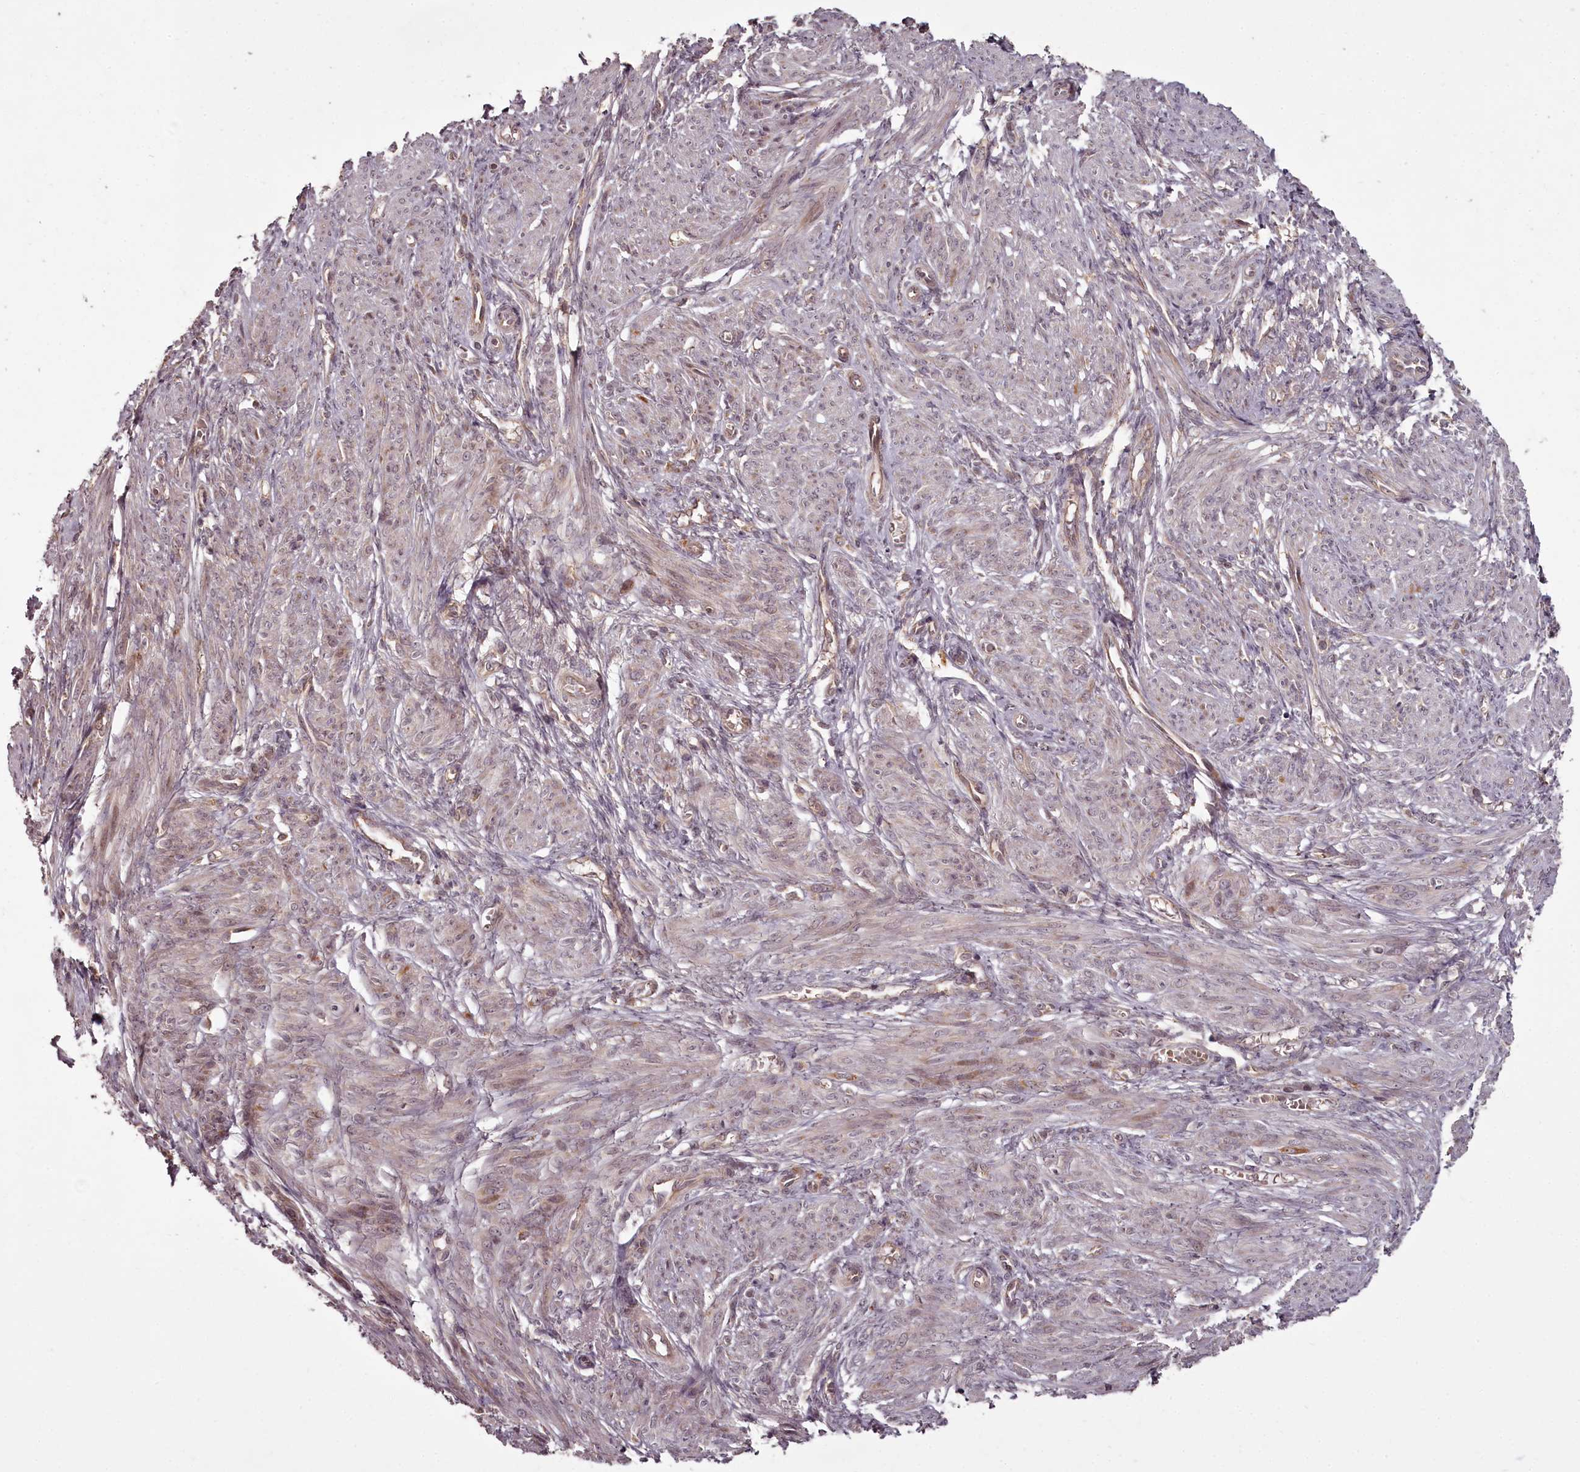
{"staining": {"intensity": "weak", "quantity": "25%-75%", "location": "cytoplasmic/membranous"}, "tissue": "smooth muscle", "cell_type": "Smooth muscle cells", "image_type": "normal", "snomed": [{"axis": "morphology", "description": "Normal tissue, NOS"}, {"axis": "topography", "description": "Smooth muscle"}], "caption": "A low amount of weak cytoplasmic/membranous expression is present in about 25%-75% of smooth muscle cells in unremarkable smooth muscle.", "gene": "PCBP2", "patient": {"sex": "female", "age": 39}}